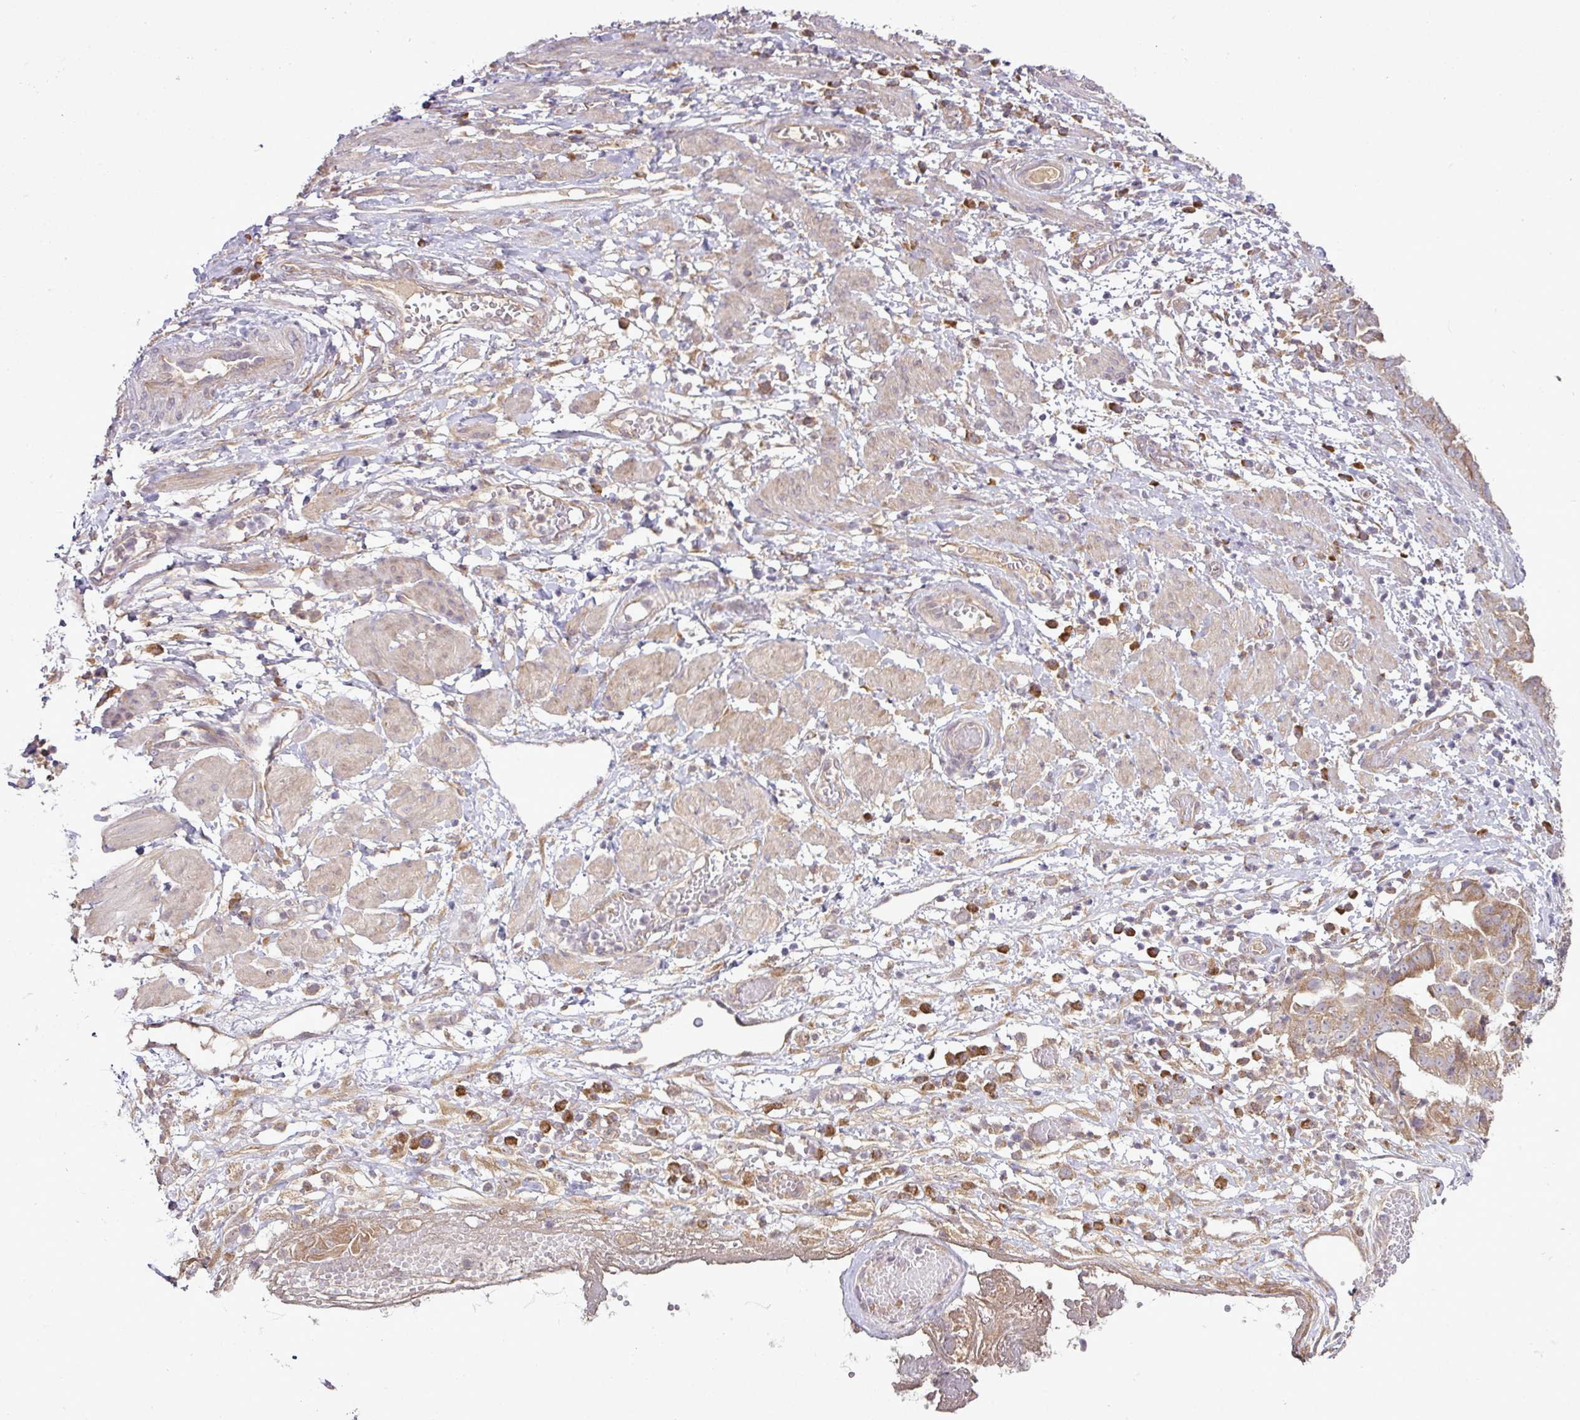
{"staining": {"intensity": "moderate", "quantity": "25%-75%", "location": "cytoplasmic/membranous"}, "tissue": "ovarian cancer", "cell_type": "Tumor cells", "image_type": "cancer", "snomed": [{"axis": "morphology", "description": "Cystadenocarcinoma, serous, NOS"}, {"axis": "topography", "description": "Ovary"}], "caption": "IHC image of human ovarian serous cystadenocarcinoma stained for a protein (brown), which exhibits medium levels of moderate cytoplasmic/membranous positivity in about 25%-75% of tumor cells.", "gene": "DNAAF4", "patient": {"sex": "female", "age": 58}}